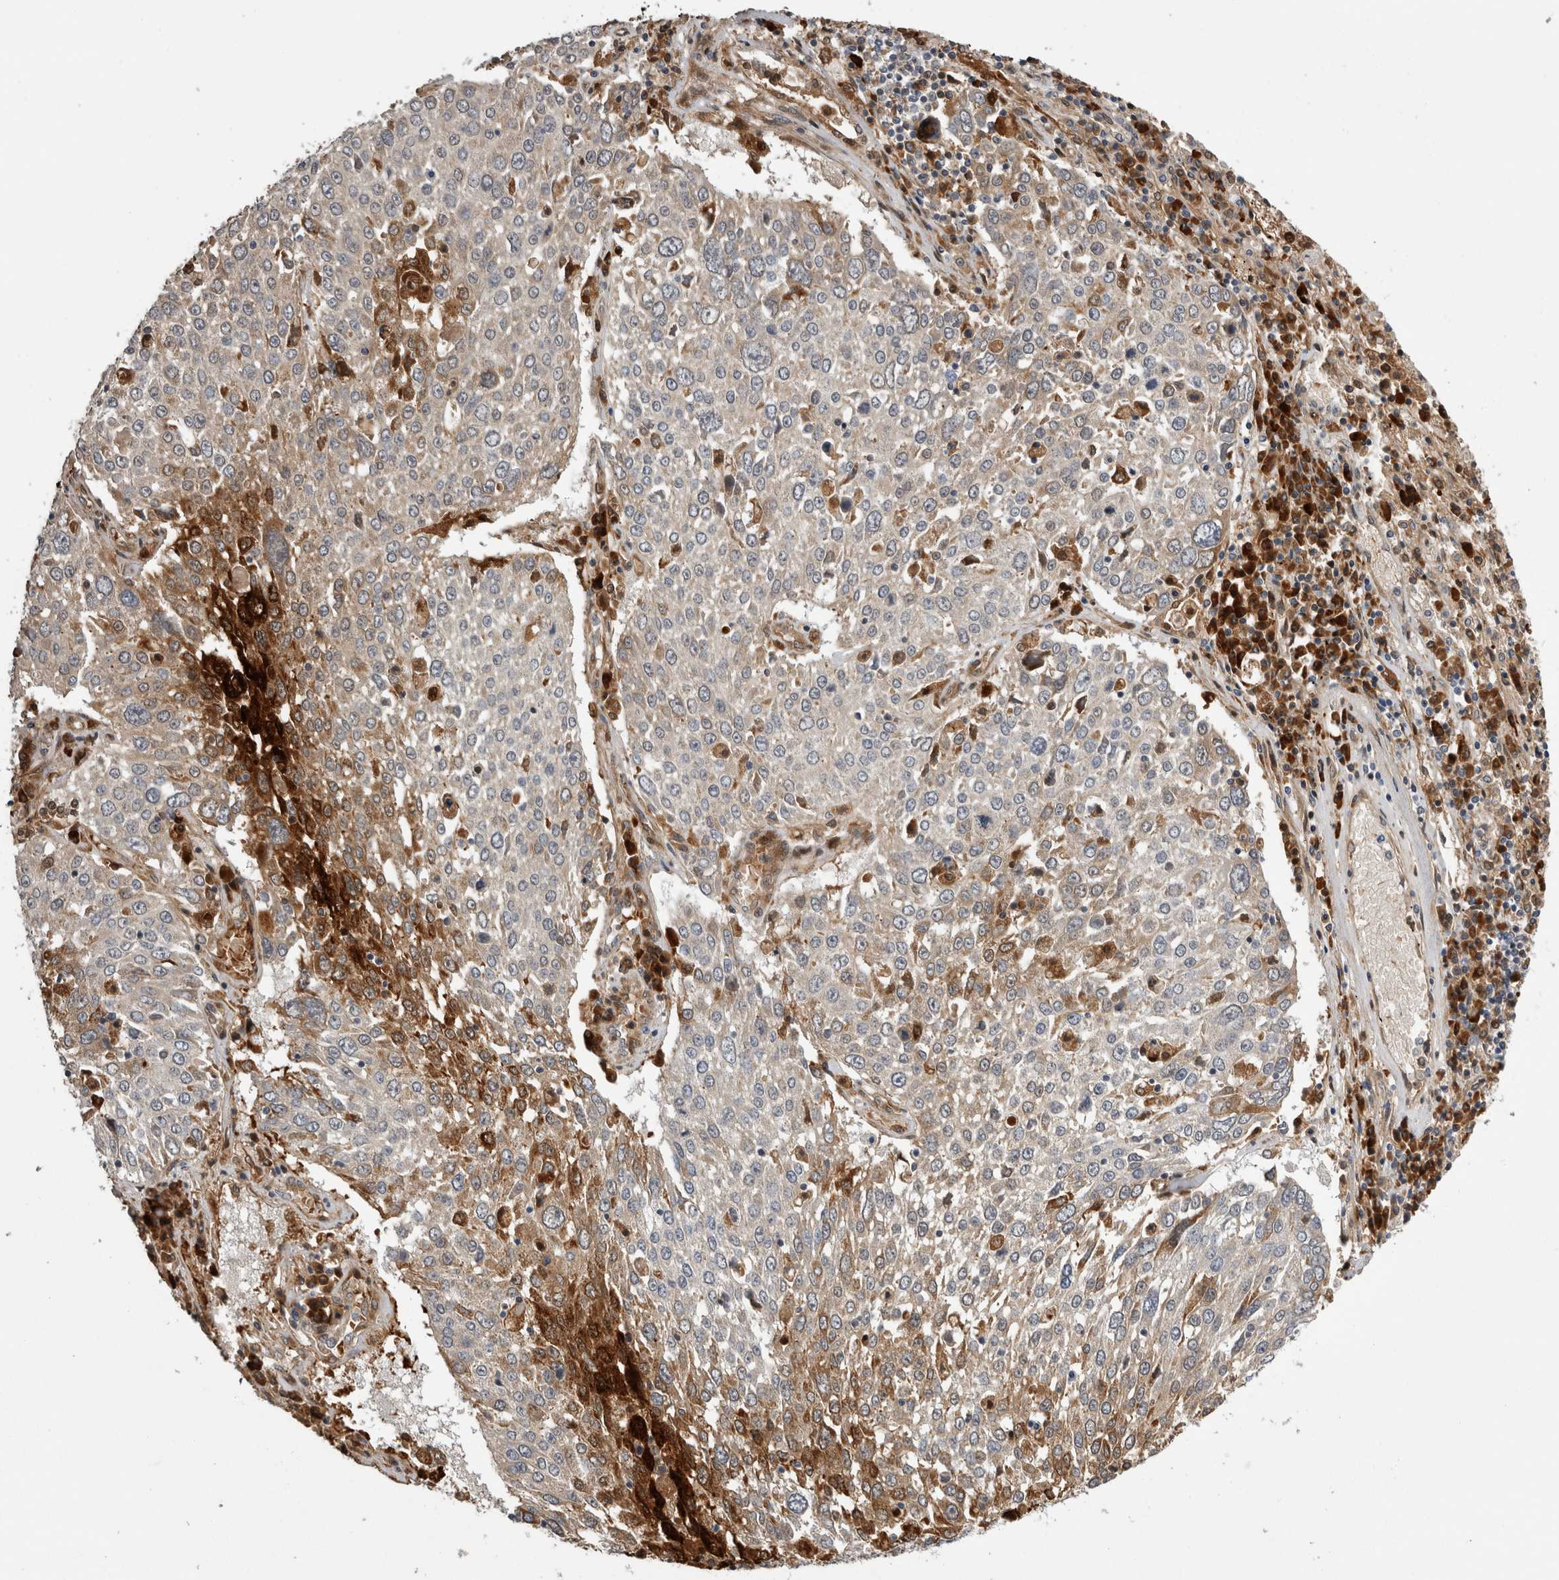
{"staining": {"intensity": "weak", "quantity": ">75%", "location": "cytoplasmic/membranous"}, "tissue": "lung cancer", "cell_type": "Tumor cells", "image_type": "cancer", "snomed": [{"axis": "morphology", "description": "Squamous cell carcinoma, NOS"}, {"axis": "topography", "description": "Lung"}], "caption": "Tumor cells reveal low levels of weak cytoplasmic/membranous expression in about >75% of cells in lung squamous cell carcinoma. Using DAB (3,3'-diaminobenzidine) (brown) and hematoxylin (blue) stains, captured at high magnification using brightfield microscopy.", "gene": "APOL2", "patient": {"sex": "male", "age": 65}}